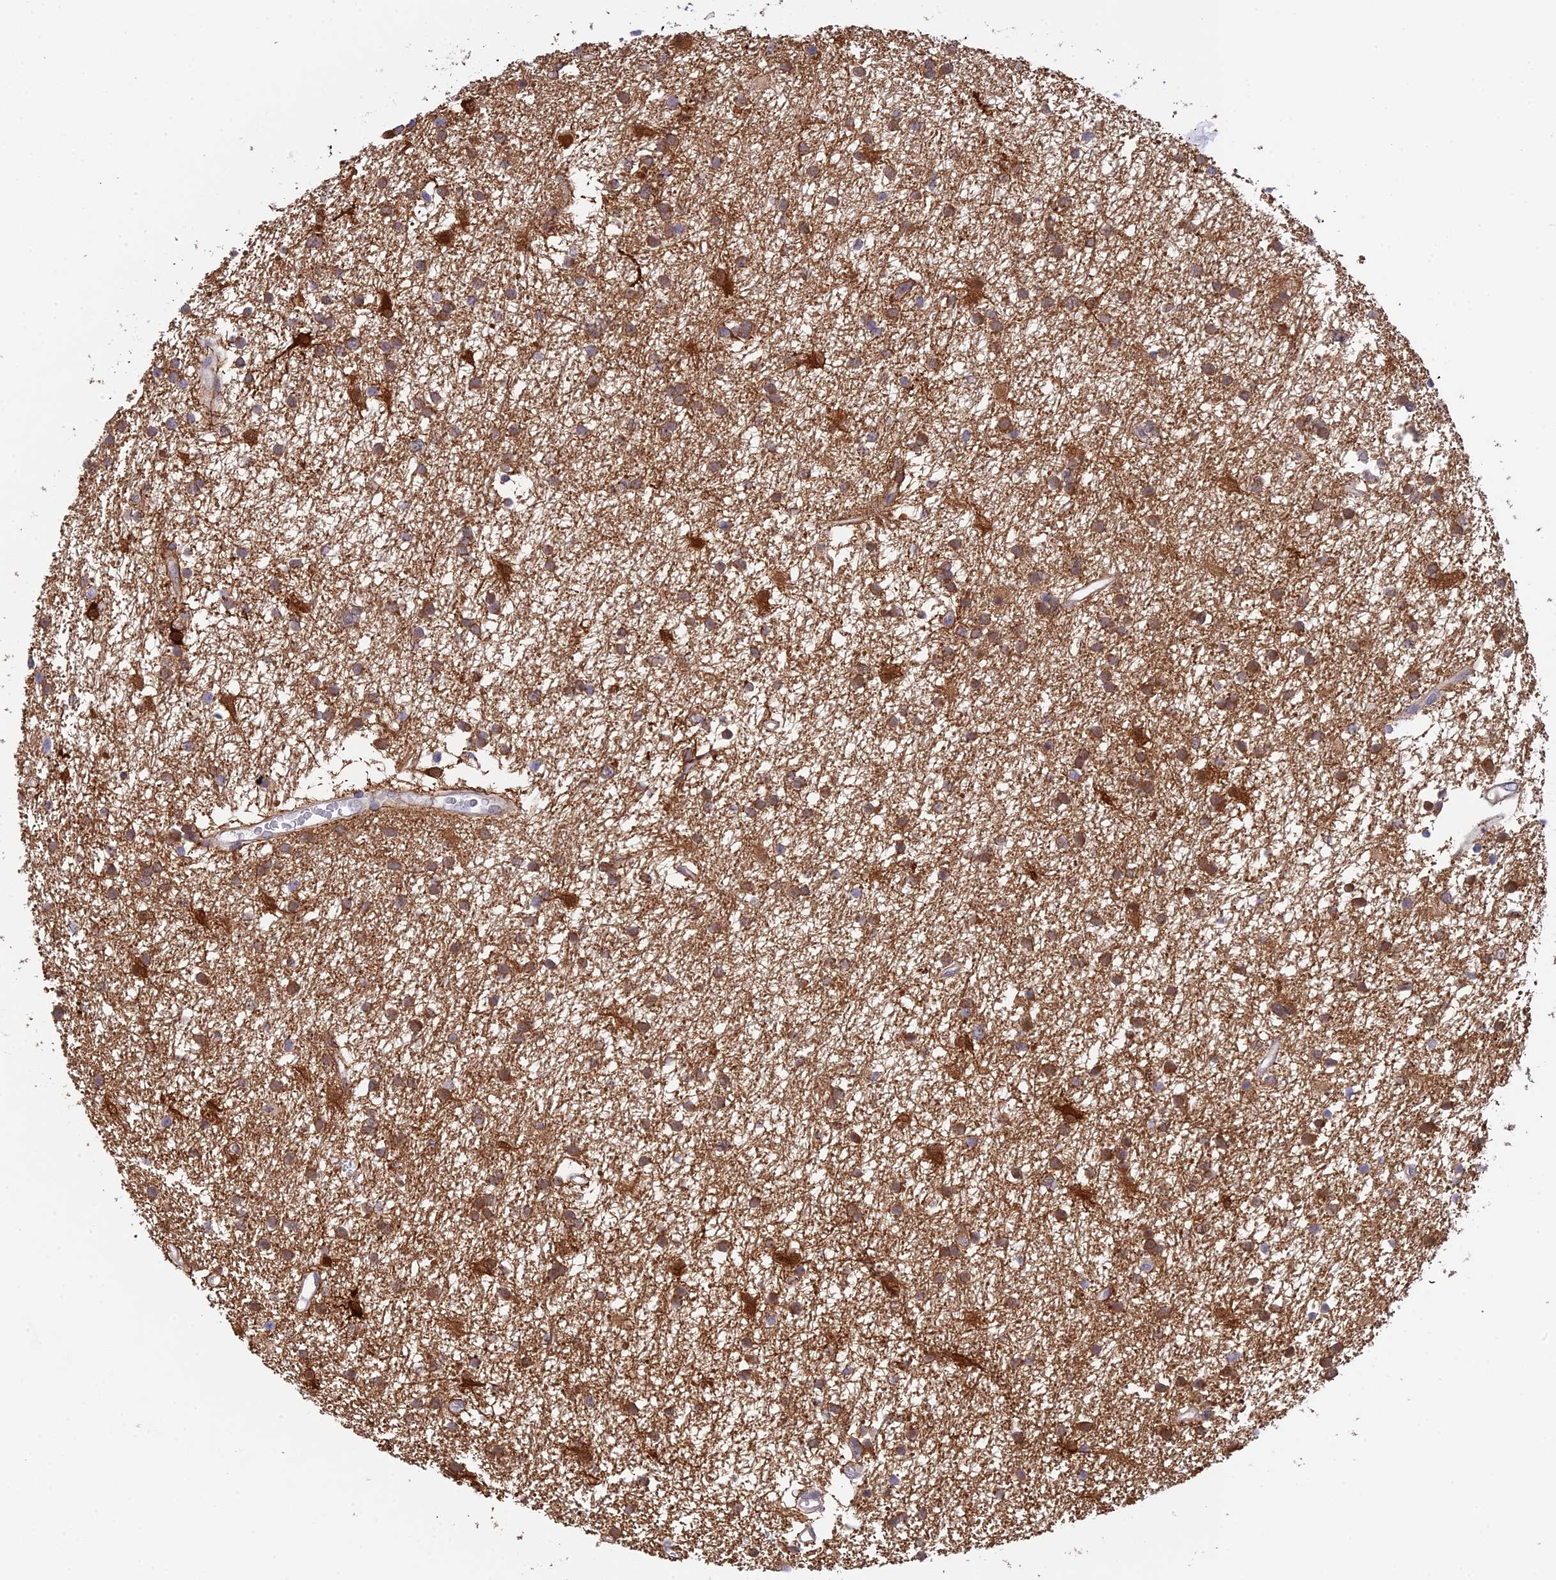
{"staining": {"intensity": "moderate", "quantity": ">75%", "location": "cytoplasmic/membranous"}, "tissue": "glioma", "cell_type": "Tumor cells", "image_type": "cancer", "snomed": [{"axis": "morphology", "description": "Glioma, malignant, High grade"}, {"axis": "topography", "description": "Brain"}], "caption": "An IHC histopathology image of tumor tissue is shown. Protein staining in brown labels moderate cytoplasmic/membranous positivity in malignant glioma (high-grade) within tumor cells.", "gene": "ELOA2", "patient": {"sex": "male", "age": 77}}